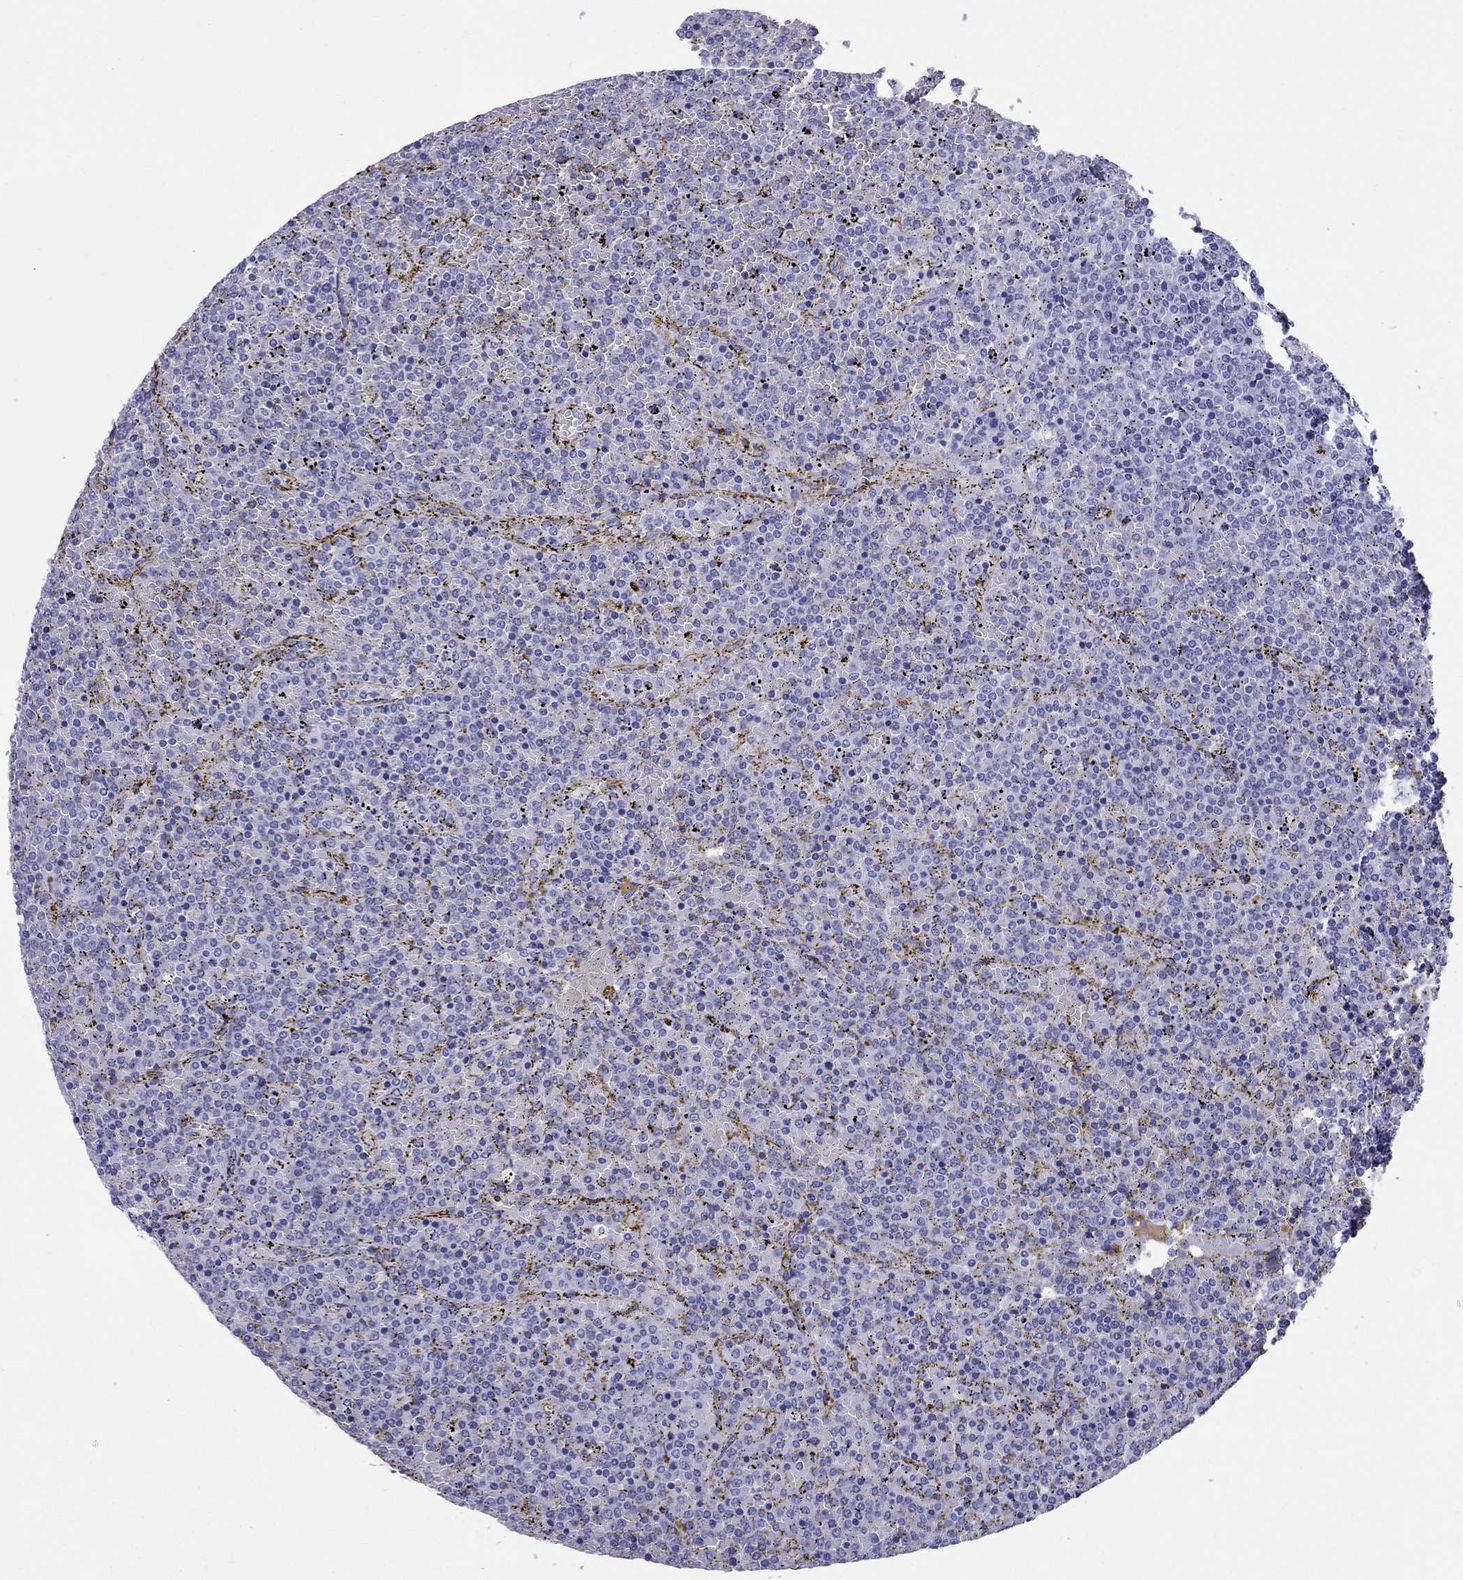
{"staining": {"intensity": "negative", "quantity": "none", "location": "none"}, "tissue": "lymphoma", "cell_type": "Tumor cells", "image_type": "cancer", "snomed": [{"axis": "morphology", "description": "Malignant lymphoma, non-Hodgkin's type, Low grade"}, {"axis": "topography", "description": "Spleen"}], "caption": "A high-resolution histopathology image shows immunohistochemistry (IHC) staining of malignant lymphoma, non-Hodgkin's type (low-grade), which exhibits no significant positivity in tumor cells.", "gene": "AVPR1B", "patient": {"sex": "female", "age": 77}}